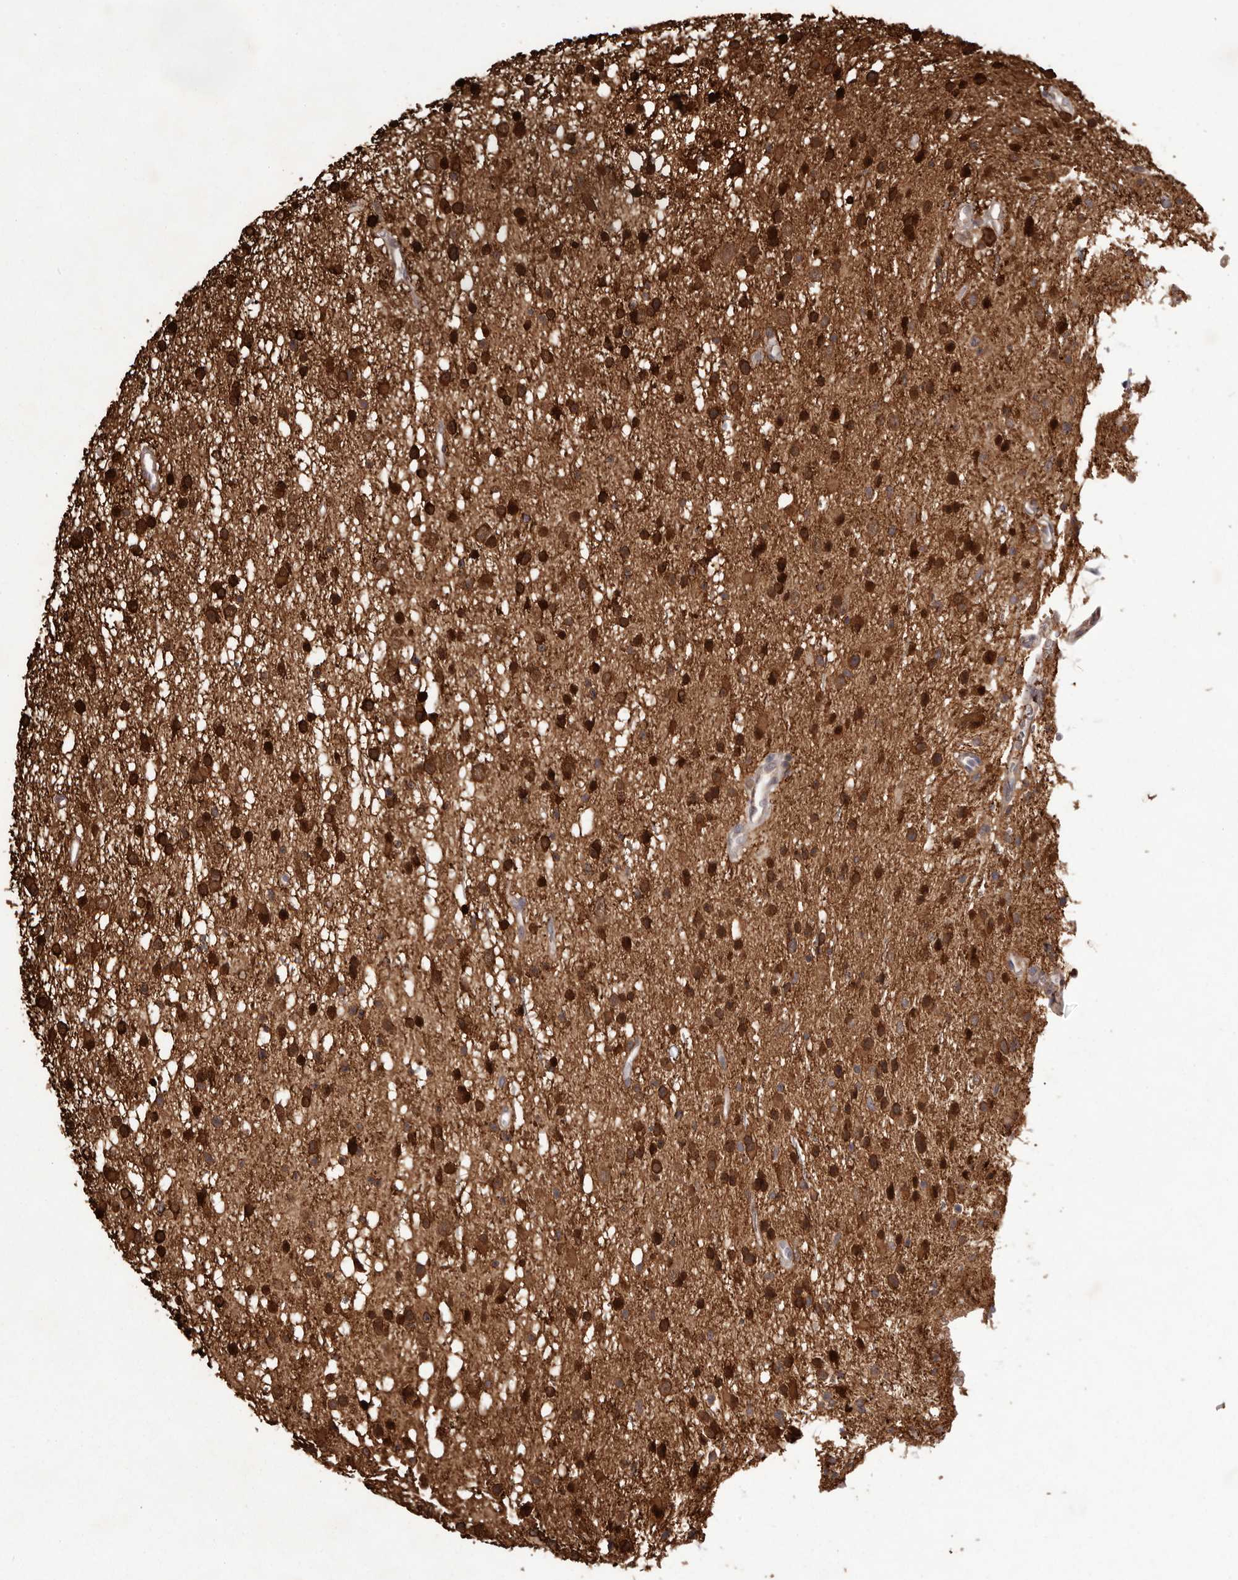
{"staining": {"intensity": "strong", "quantity": ">75%", "location": "cytoplasmic/membranous"}, "tissue": "glioma", "cell_type": "Tumor cells", "image_type": "cancer", "snomed": [{"axis": "morphology", "description": "Glioma, malignant, Low grade"}, {"axis": "topography", "description": "Cerebral cortex"}], "caption": "Immunohistochemical staining of human glioma demonstrates high levels of strong cytoplasmic/membranous positivity in approximately >75% of tumor cells. (Brightfield microscopy of DAB IHC at high magnification).", "gene": "GFOD1", "patient": {"sex": "female", "age": 39}}